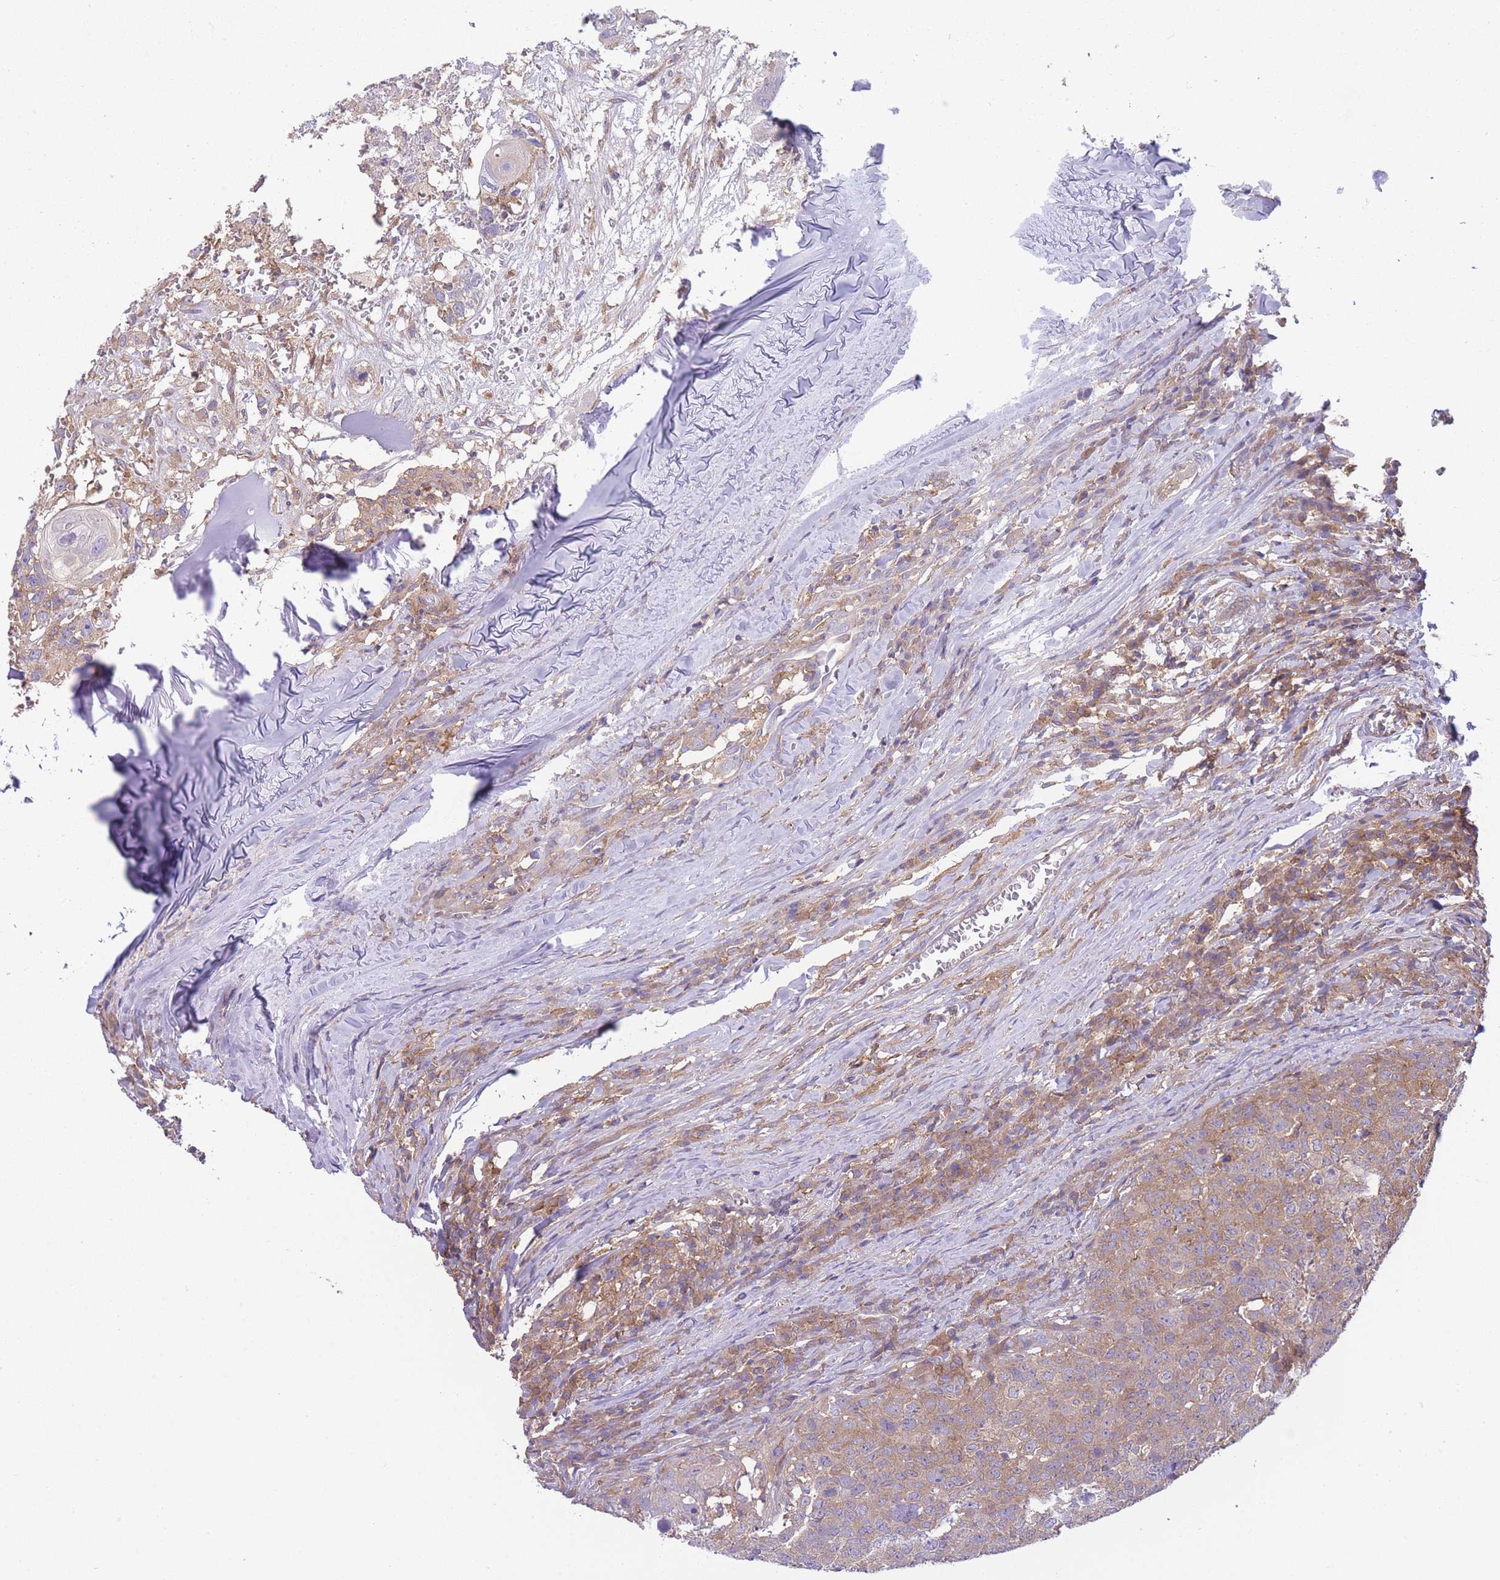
{"staining": {"intensity": "weak", "quantity": ">75%", "location": "cytoplasmic/membranous"}, "tissue": "head and neck cancer", "cell_type": "Tumor cells", "image_type": "cancer", "snomed": [{"axis": "morphology", "description": "Normal tissue, NOS"}, {"axis": "morphology", "description": "Squamous cell carcinoma, NOS"}, {"axis": "topography", "description": "Skeletal muscle"}, {"axis": "topography", "description": "Vascular tissue"}, {"axis": "topography", "description": "Peripheral nerve tissue"}, {"axis": "topography", "description": "Head-Neck"}], "caption": "Human head and neck cancer (squamous cell carcinoma) stained with a protein marker reveals weak staining in tumor cells.", "gene": "PRKAR1A", "patient": {"sex": "male", "age": 66}}